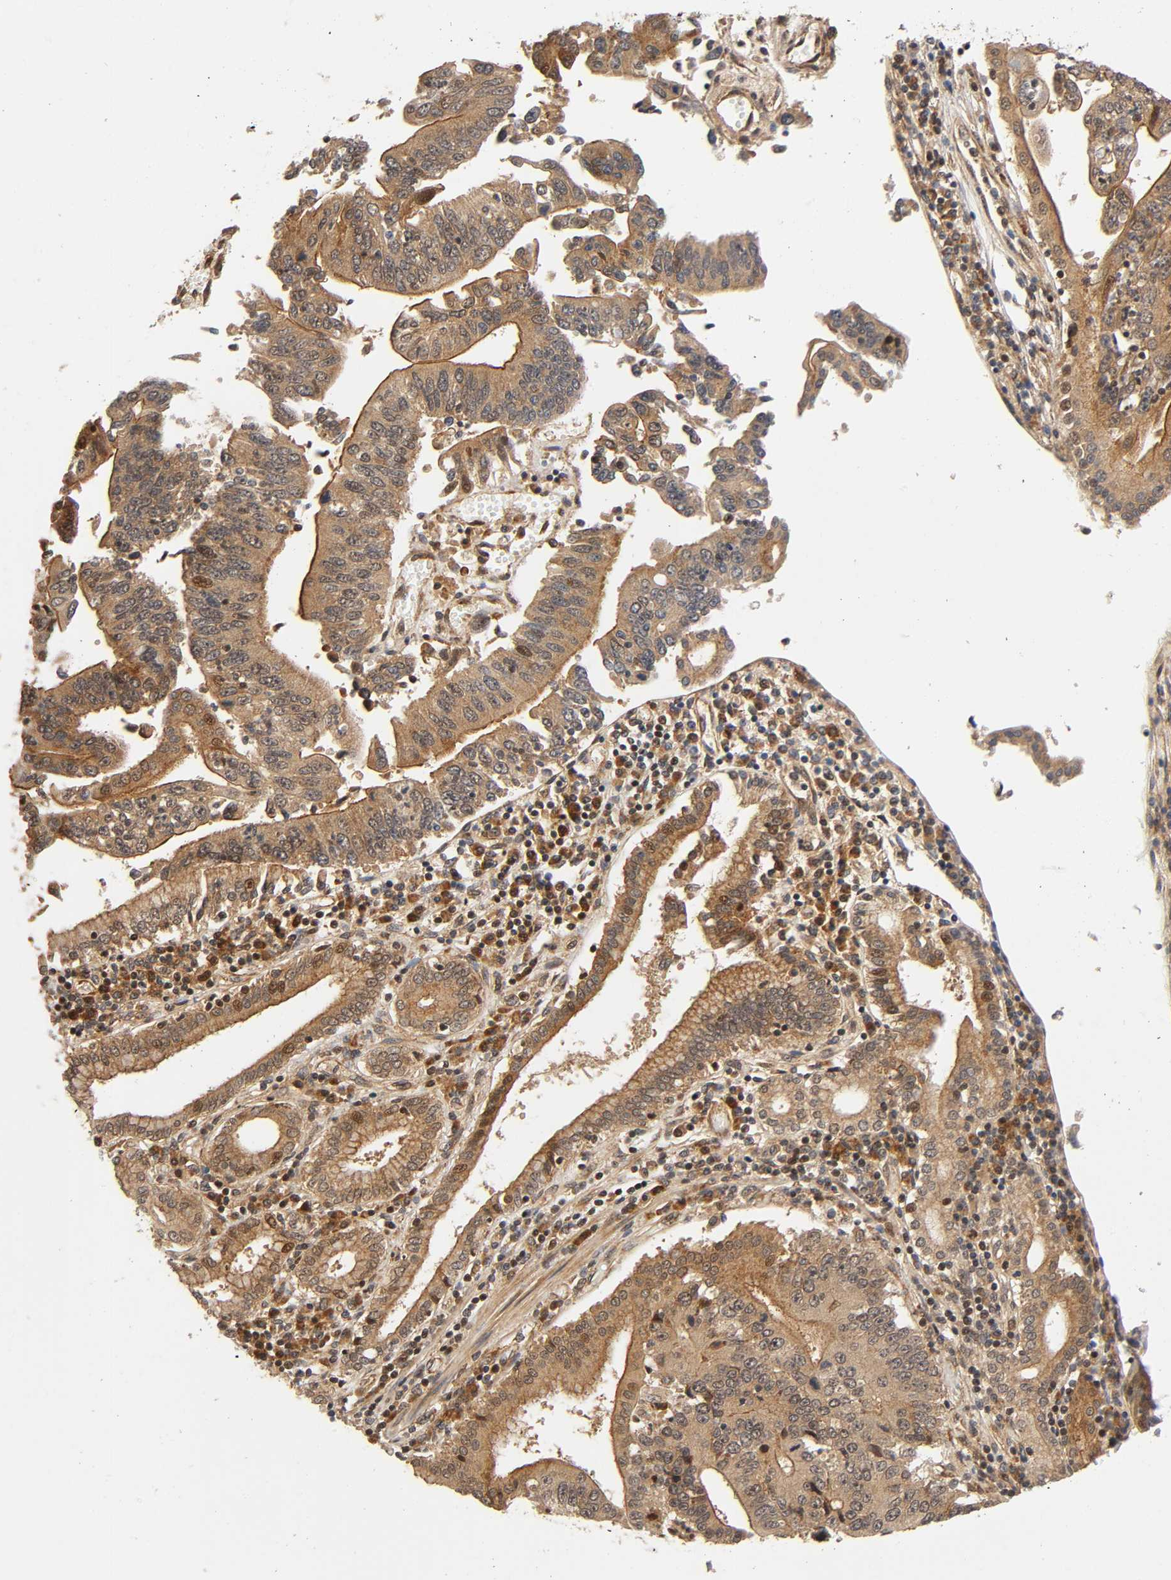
{"staining": {"intensity": "moderate", "quantity": ">75%", "location": "cytoplasmic/membranous,nuclear"}, "tissue": "pancreatic cancer", "cell_type": "Tumor cells", "image_type": "cancer", "snomed": [{"axis": "morphology", "description": "Adenocarcinoma, NOS"}, {"axis": "topography", "description": "Pancreas"}], "caption": "A medium amount of moderate cytoplasmic/membranous and nuclear positivity is appreciated in about >75% of tumor cells in pancreatic adenocarcinoma tissue.", "gene": "IQCJ-SCHIP1", "patient": {"sex": "female", "age": 48}}